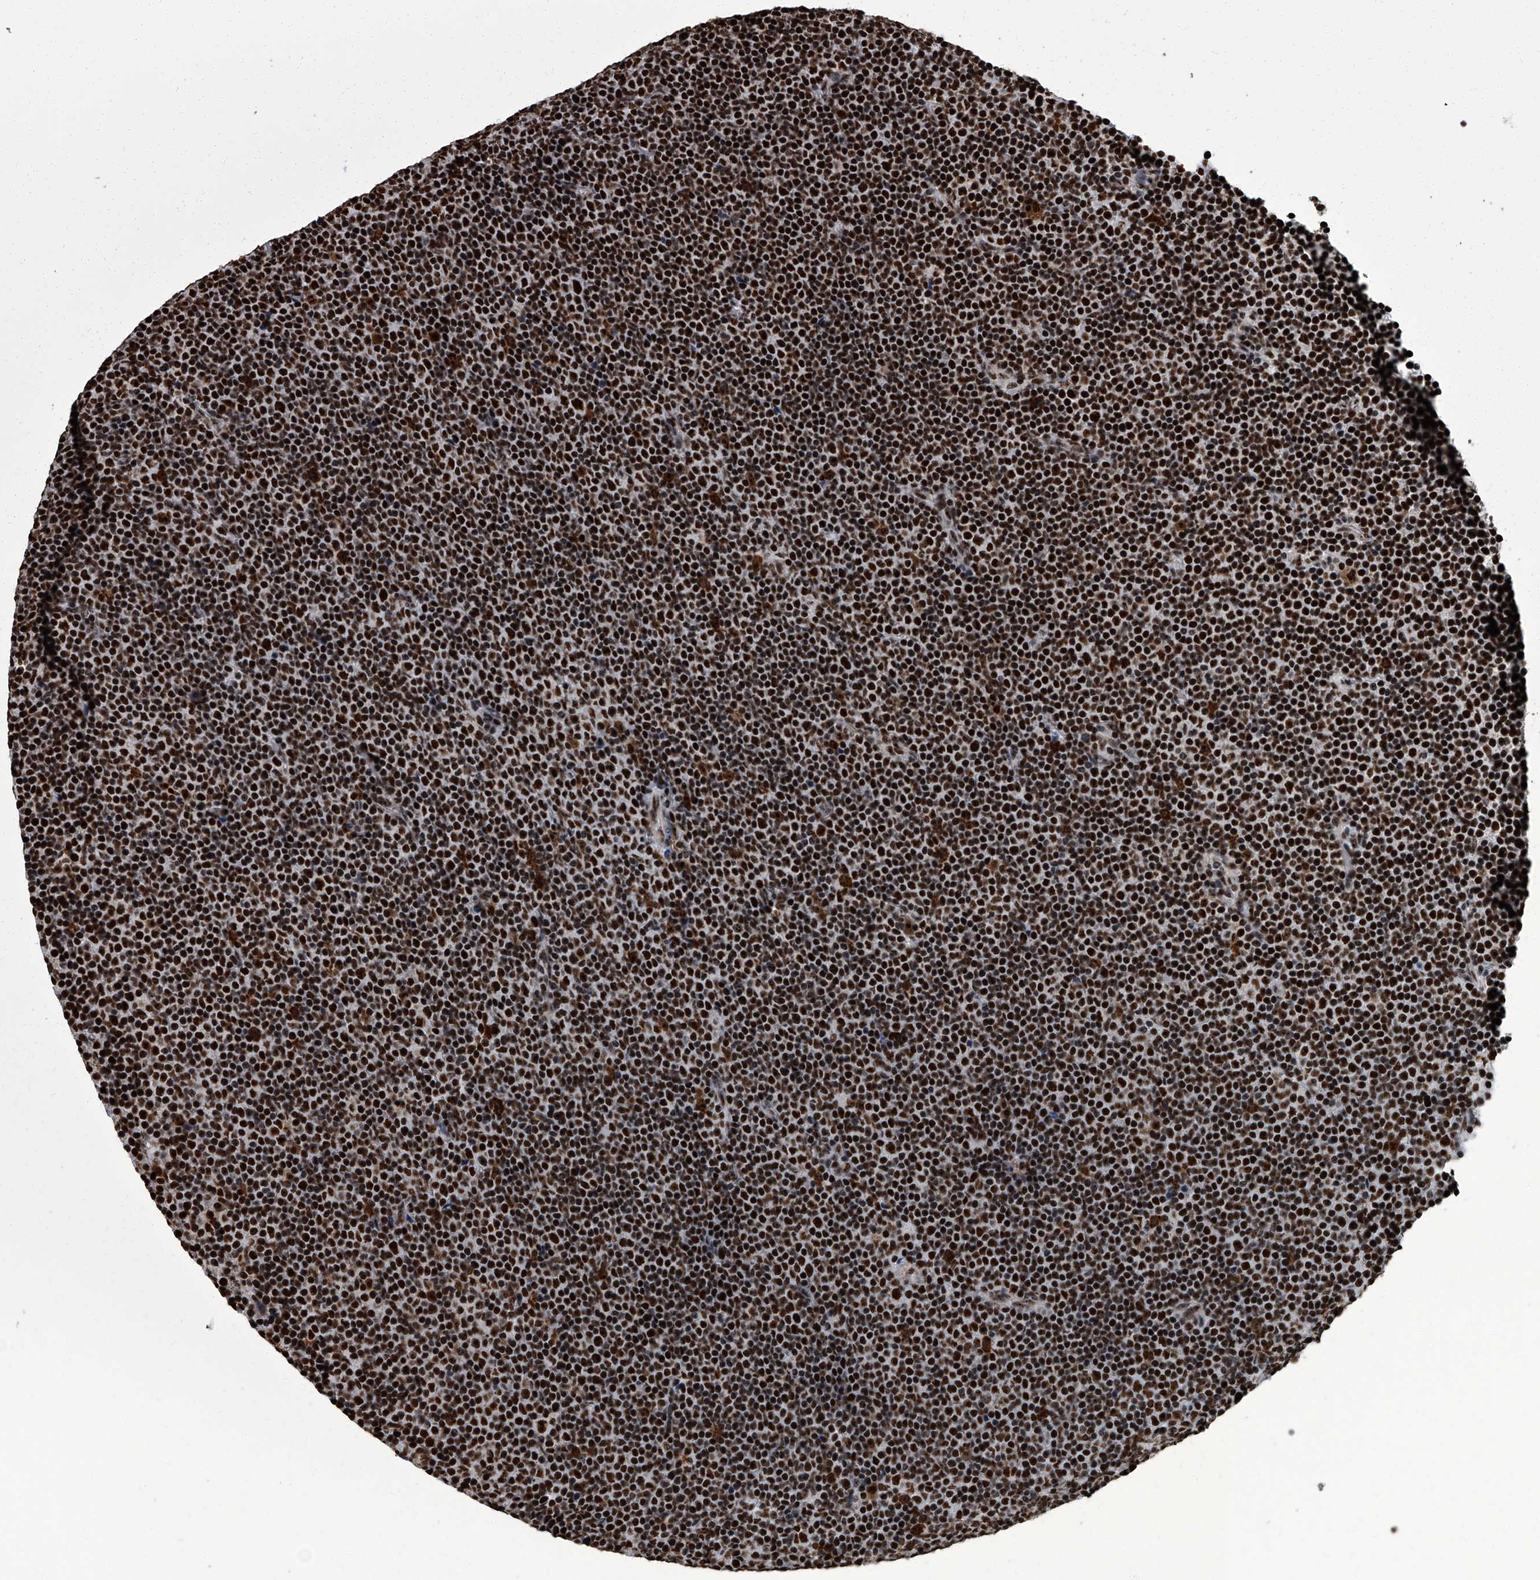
{"staining": {"intensity": "strong", "quantity": ">75%", "location": "nuclear"}, "tissue": "lymphoma", "cell_type": "Tumor cells", "image_type": "cancer", "snomed": [{"axis": "morphology", "description": "Malignant lymphoma, non-Hodgkin's type, Low grade"}, {"axis": "topography", "description": "Lymph node"}], "caption": "DAB immunohistochemical staining of lymphoma reveals strong nuclear protein expression in about >75% of tumor cells.", "gene": "ZNF518B", "patient": {"sex": "female", "age": 67}}